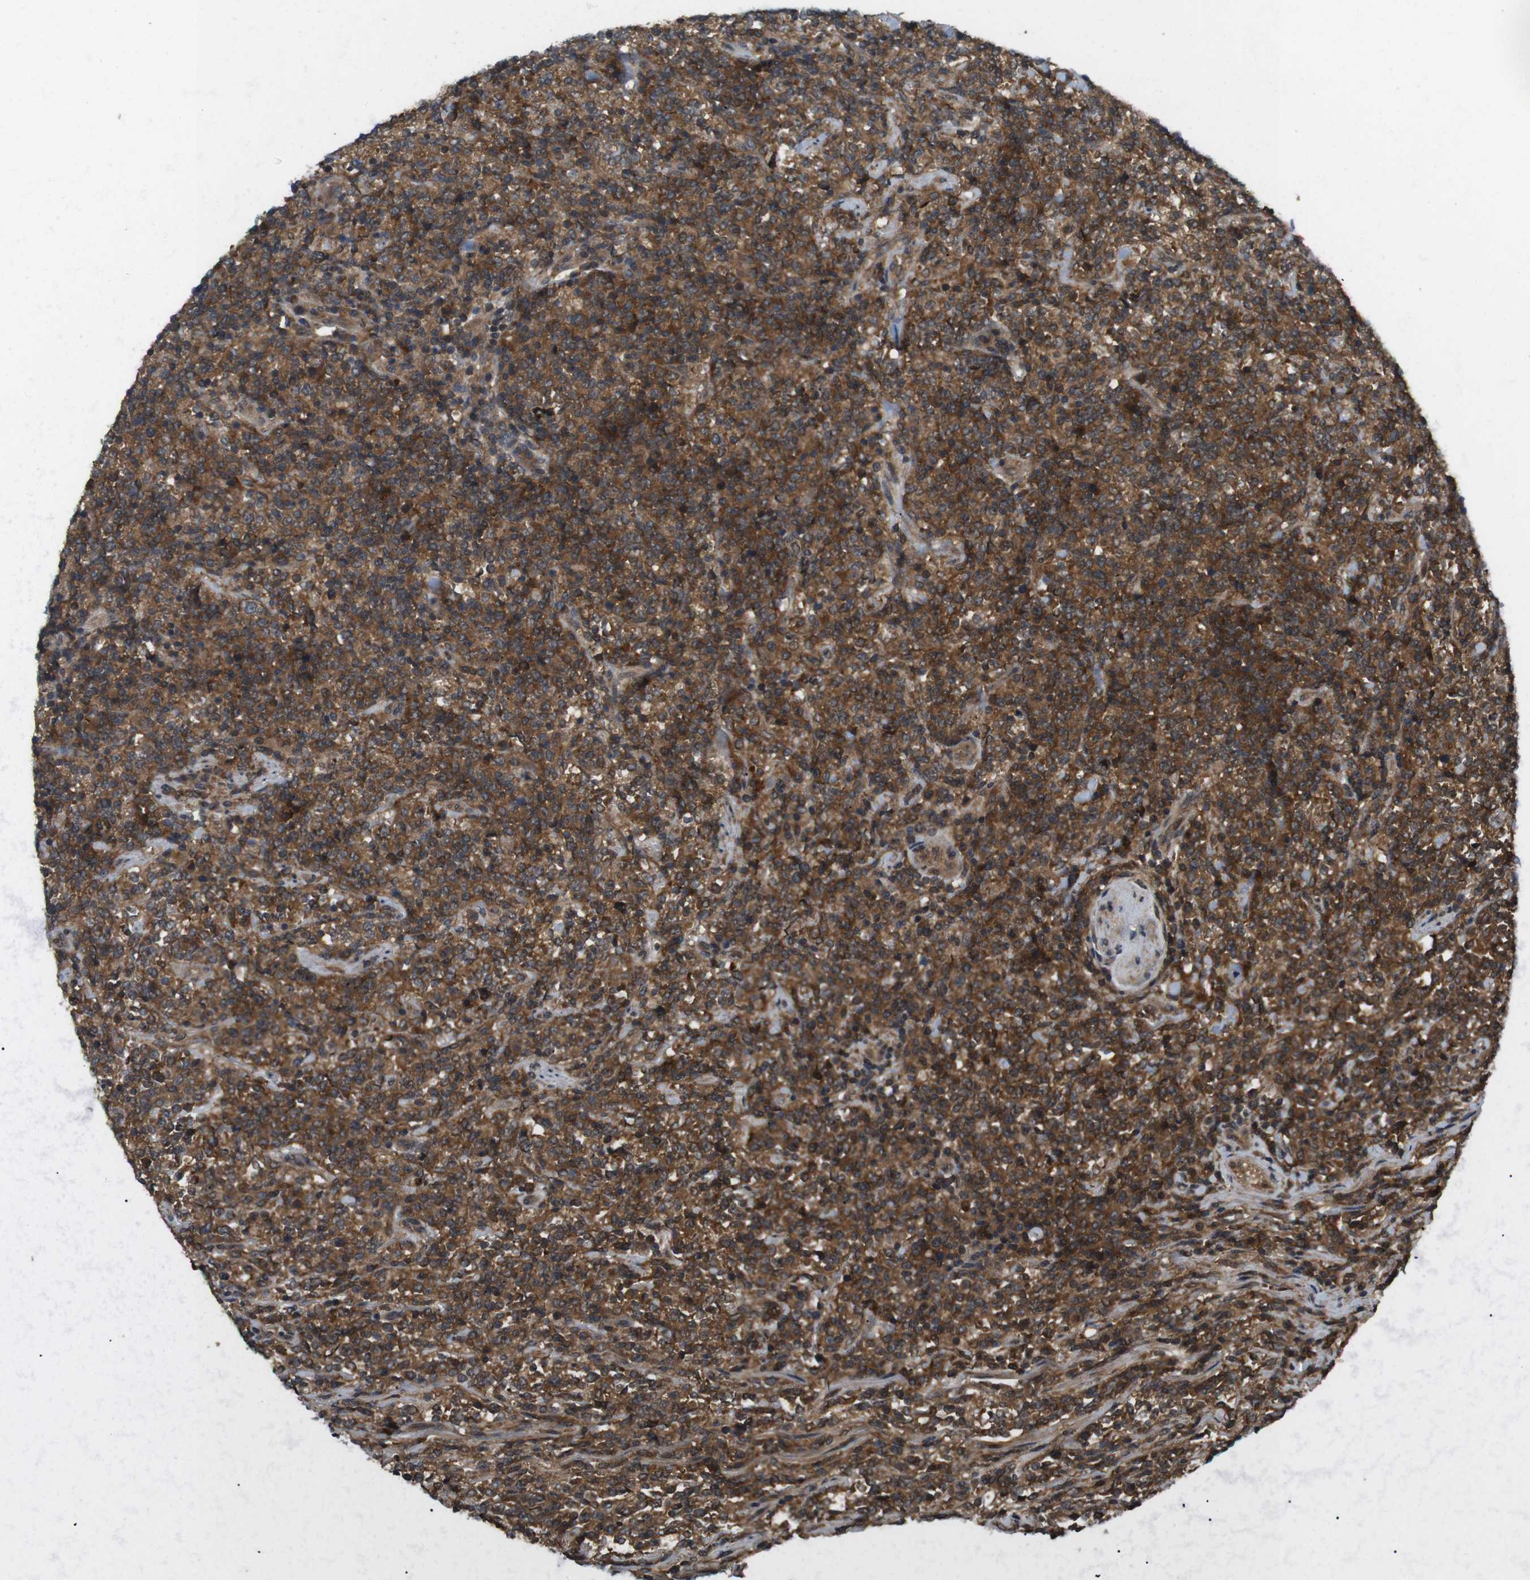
{"staining": {"intensity": "strong", "quantity": ">75%", "location": "cytoplasmic/membranous"}, "tissue": "lymphoma", "cell_type": "Tumor cells", "image_type": "cancer", "snomed": [{"axis": "morphology", "description": "Malignant lymphoma, non-Hodgkin's type, High grade"}, {"axis": "topography", "description": "Soft tissue"}], "caption": "Malignant lymphoma, non-Hodgkin's type (high-grade) tissue reveals strong cytoplasmic/membranous positivity in about >75% of tumor cells, visualized by immunohistochemistry. (Brightfield microscopy of DAB IHC at high magnification).", "gene": "NFKBIE", "patient": {"sex": "male", "age": 18}}